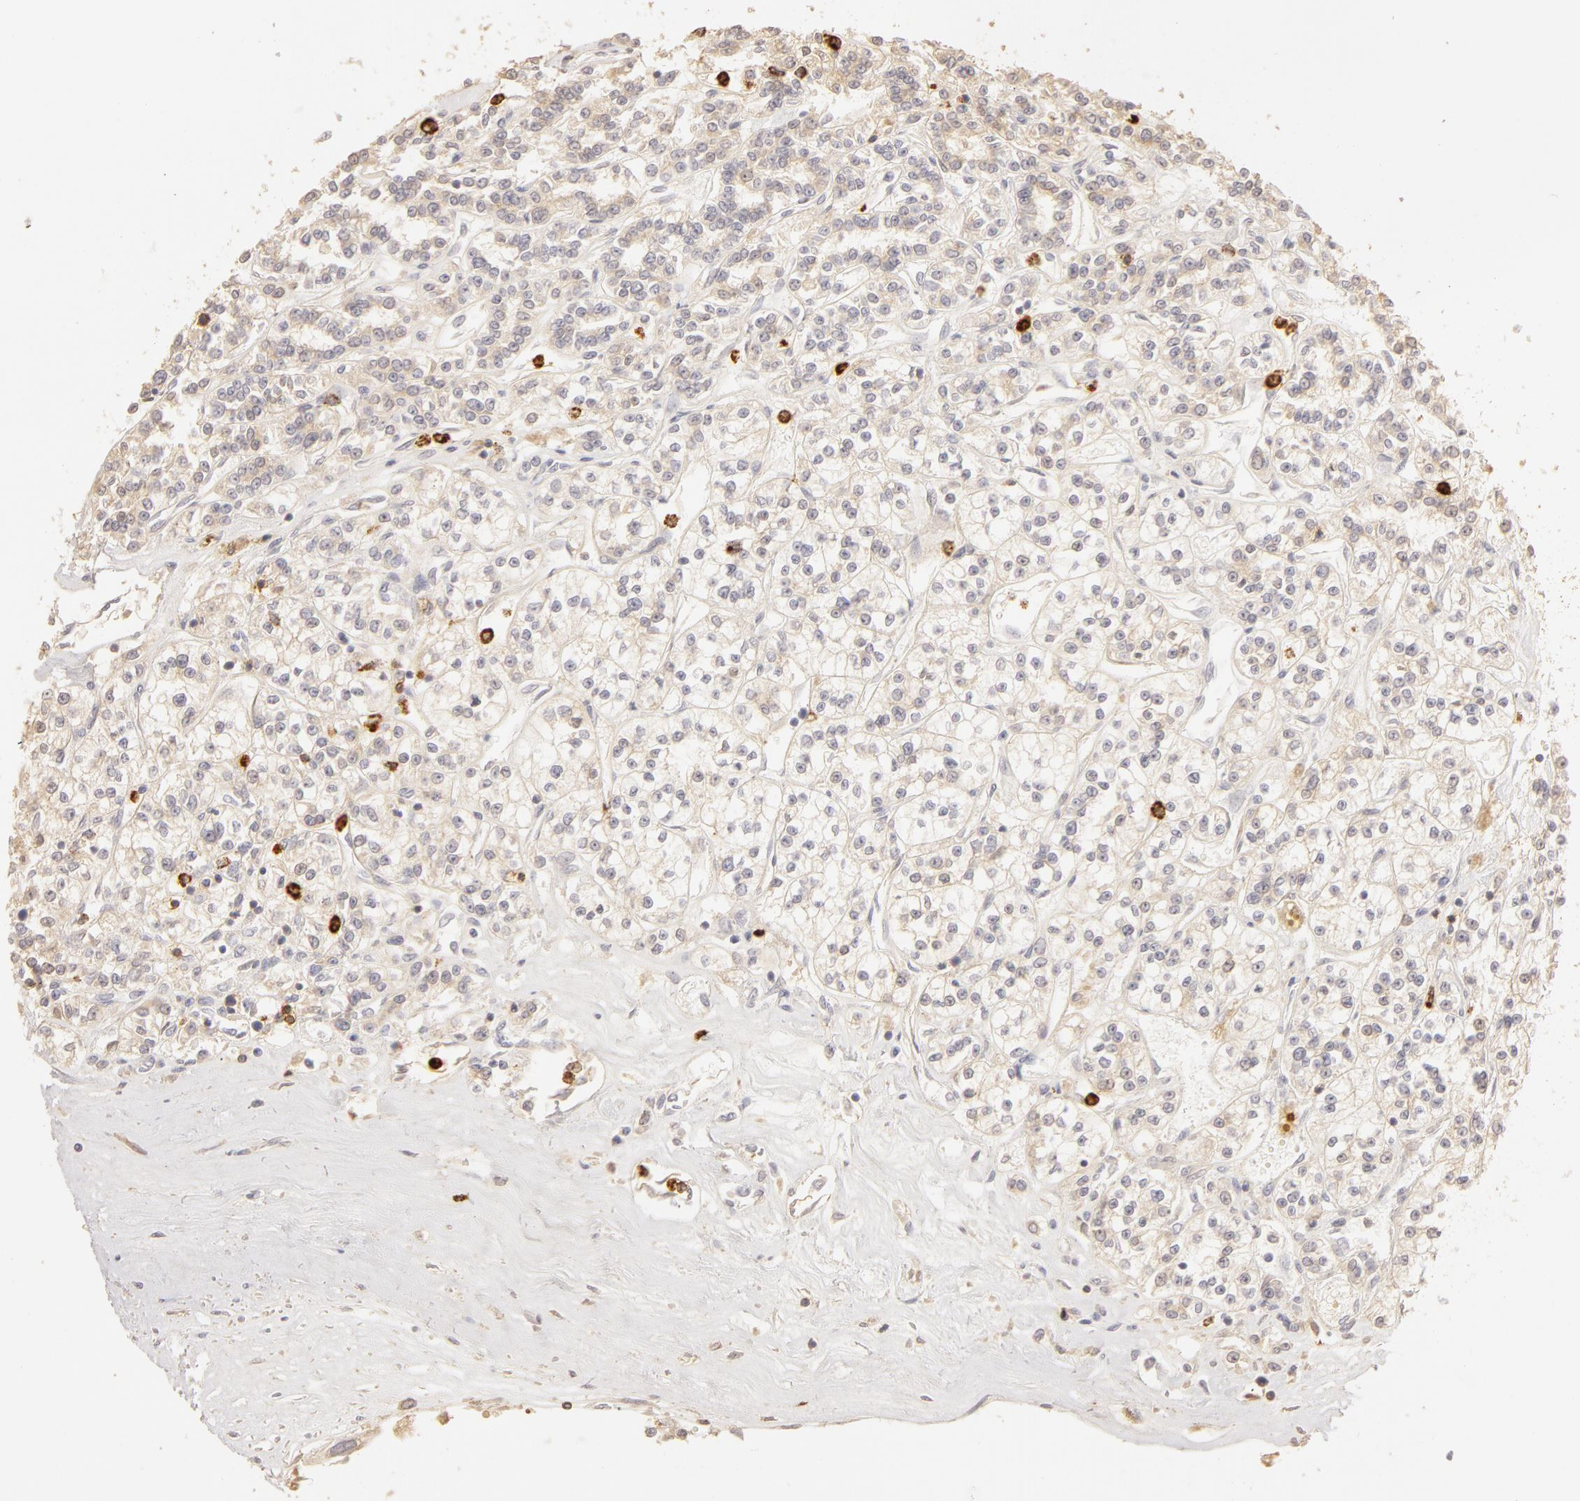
{"staining": {"intensity": "weak", "quantity": ">75%", "location": "cytoplasmic/membranous"}, "tissue": "renal cancer", "cell_type": "Tumor cells", "image_type": "cancer", "snomed": [{"axis": "morphology", "description": "Adenocarcinoma, NOS"}, {"axis": "topography", "description": "Kidney"}], "caption": "Immunohistochemistry (IHC) of human adenocarcinoma (renal) shows low levels of weak cytoplasmic/membranous positivity in about >75% of tumor cells.", "gene": "C1R", "patient": {"sex": "female", "age": 76}}